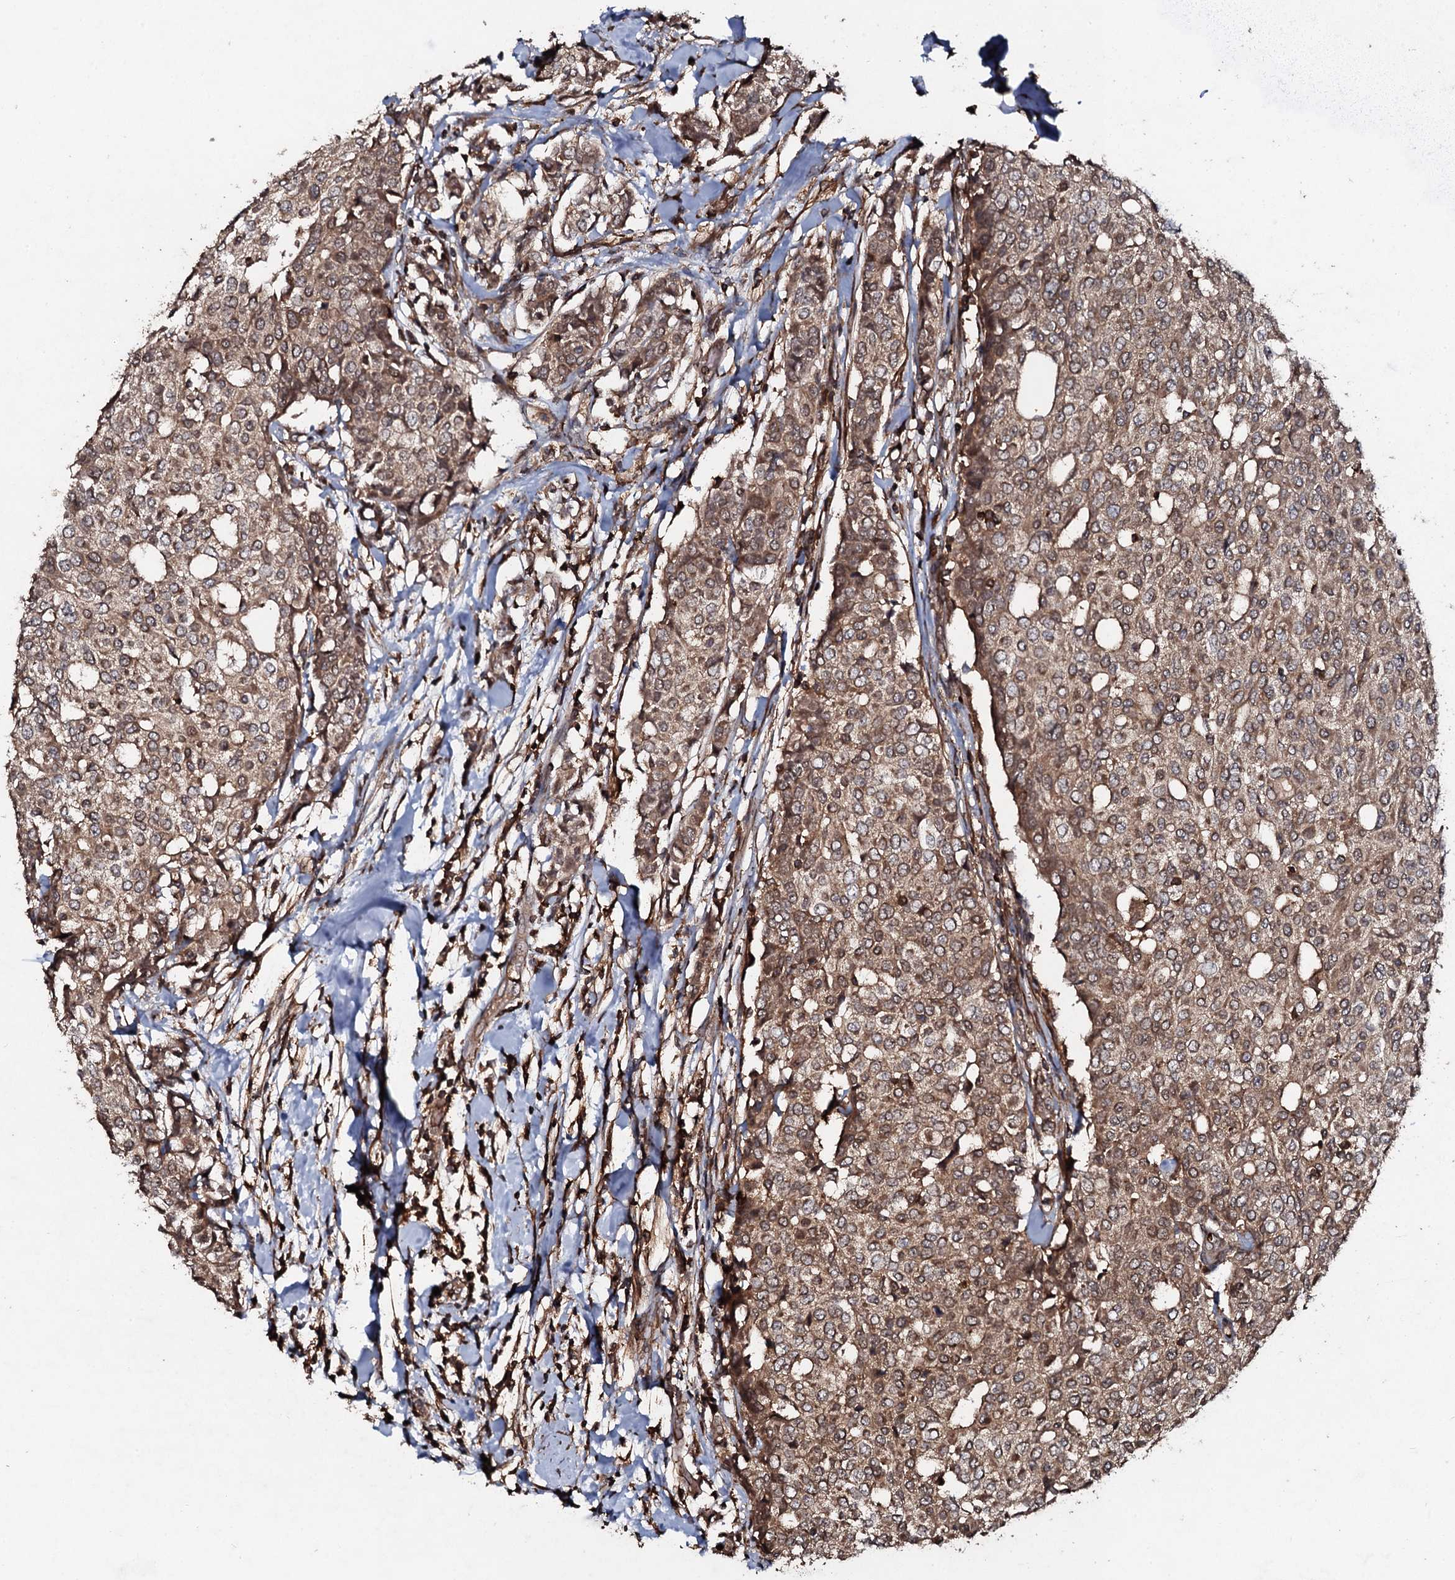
{"staining": {"intensity": "moderate", "quantity": ">75%", "location": "cytoplasmic/membranous"}, "tissue": "breast cancer", "cell_type": "Tumor cells", "image_type": "cancer", "snomed": [{"axis": "morphology", "description": "Lobular carcinoma"}, {"axis": "topography", "description": "Breast"}], "caption": "A micrograph of lobular carcinoma (breast) stained for a protein reveals moderate cytoplasmic/membranous brown staining in tumor cells.", "gene": "ADGRG3", "patient": {"sex": "female", "age": 51}}